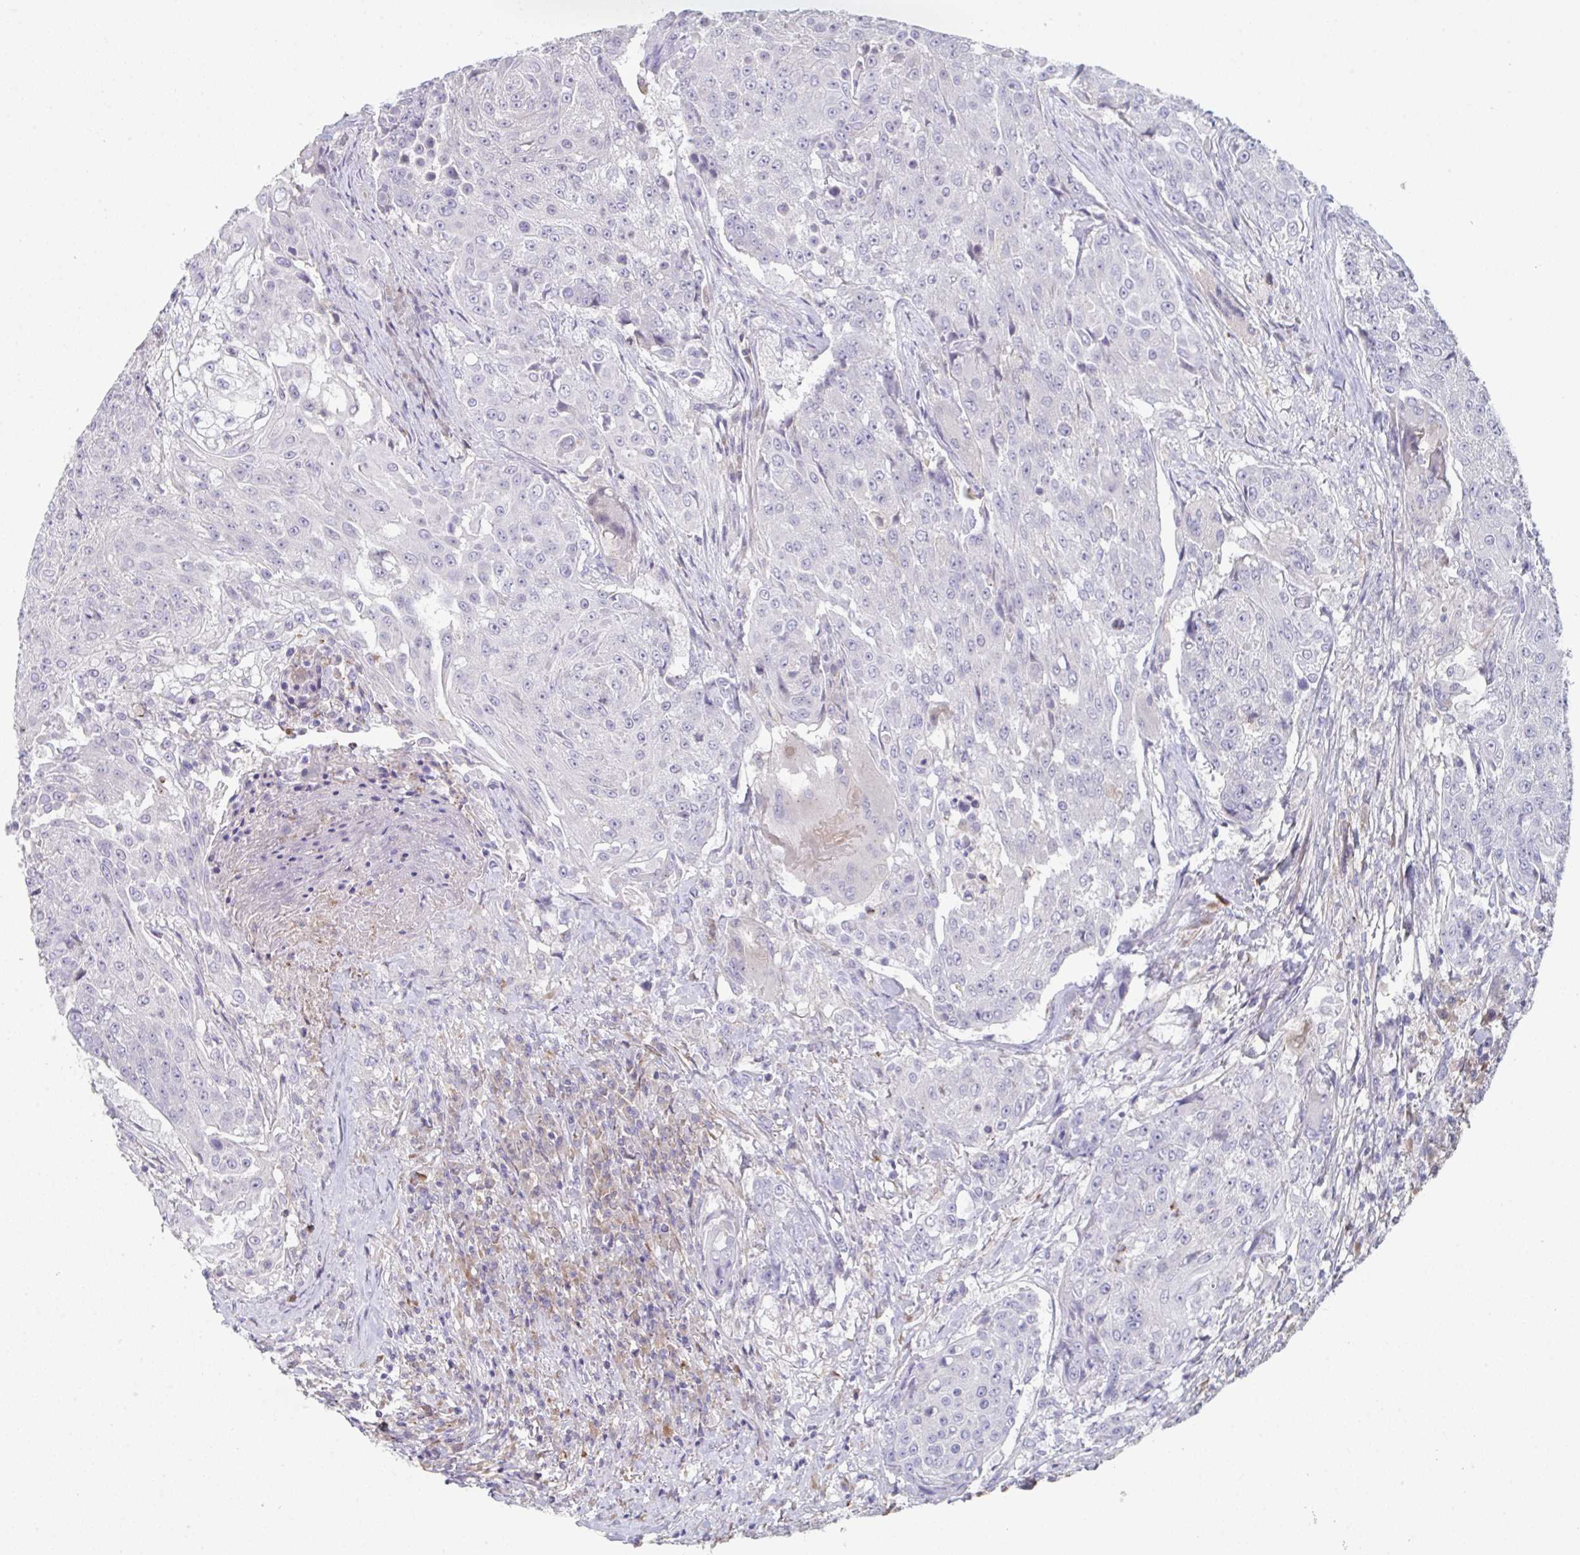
{"staining": {"intensity": "negative", "quantity": "none", "location": "none"}, "tissue": "urothelial cancer", "cell_type": "Tumor cells", "image_type": "cancer", "snomed": [{"axis": "morphology", "description": "Urothelial carcinoma, High grade"}, {"axis": "topography", "description": "Urinary bladder"}], "caption": "Tumor cells are negative for protein expression in human urothelial cancer. (Brightfield microscopy of DAB (3,3'-diaminobenzidine) immunohistochemistry at high magnification).", "gene": "HGFAC", "patient": {"sex": "female", "age": 63}}